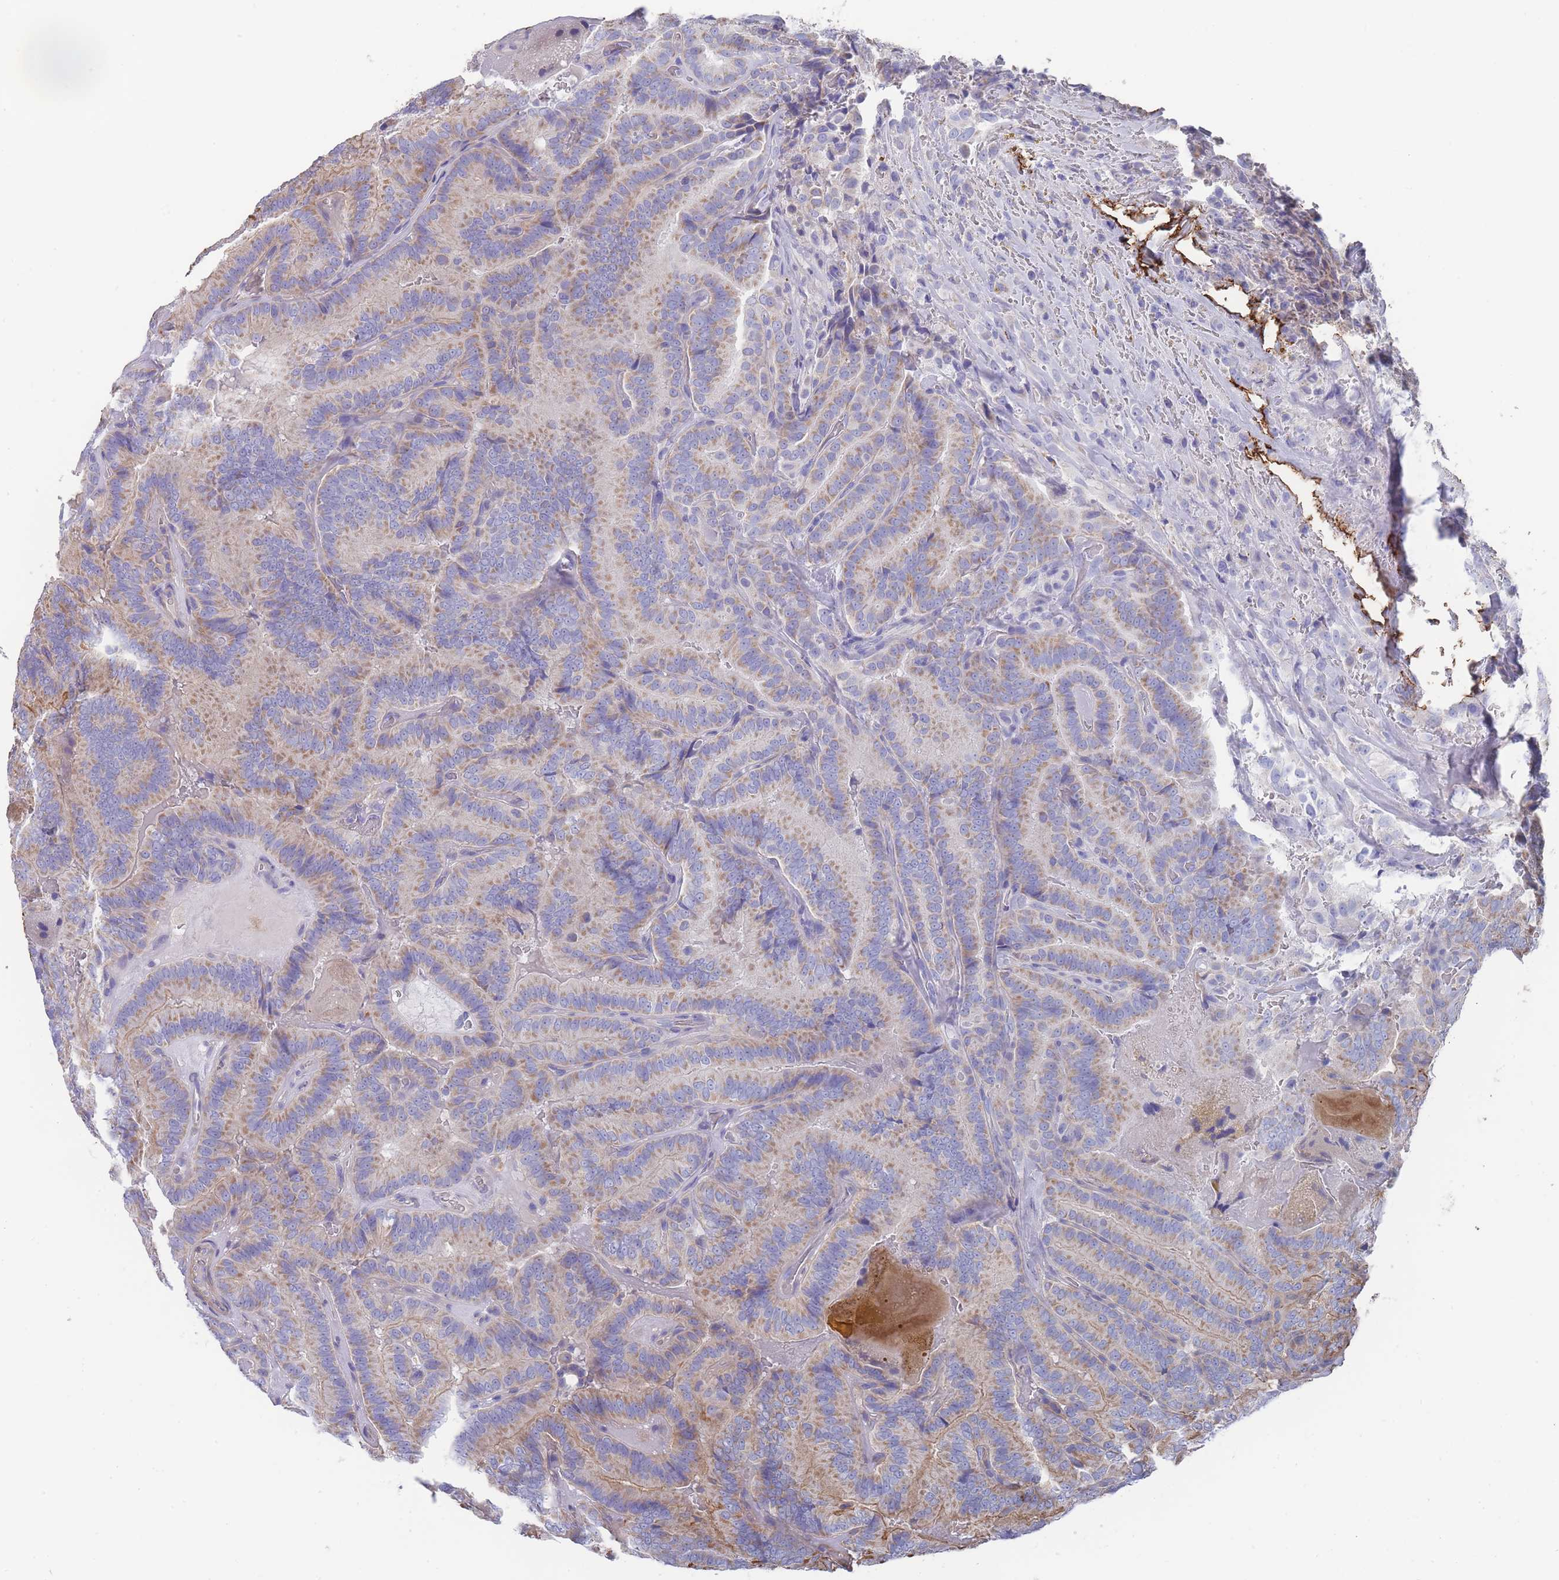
{"staining": {"intensity": "moderate", "quantity": "25%-75%", "location": "cytoplasmic/membranous"}, "tissue": "thyroid cancer", "cell_type": "Tumor cells", "image_type": "cancer", "snomed": [{"axis": "morphology", "description": "Papillary adenocarcinoma, NOS"}, {"axis": "topography", "description": "Thyroid gland"}], "caption": "Thyroid papillary adenocarcinoma stained for a protein reveals moderate cytoplasmic/membranous positivity in tumor cells.", "gene": "SCCPDH", "patient": {"sex": "male", "age": 61}}